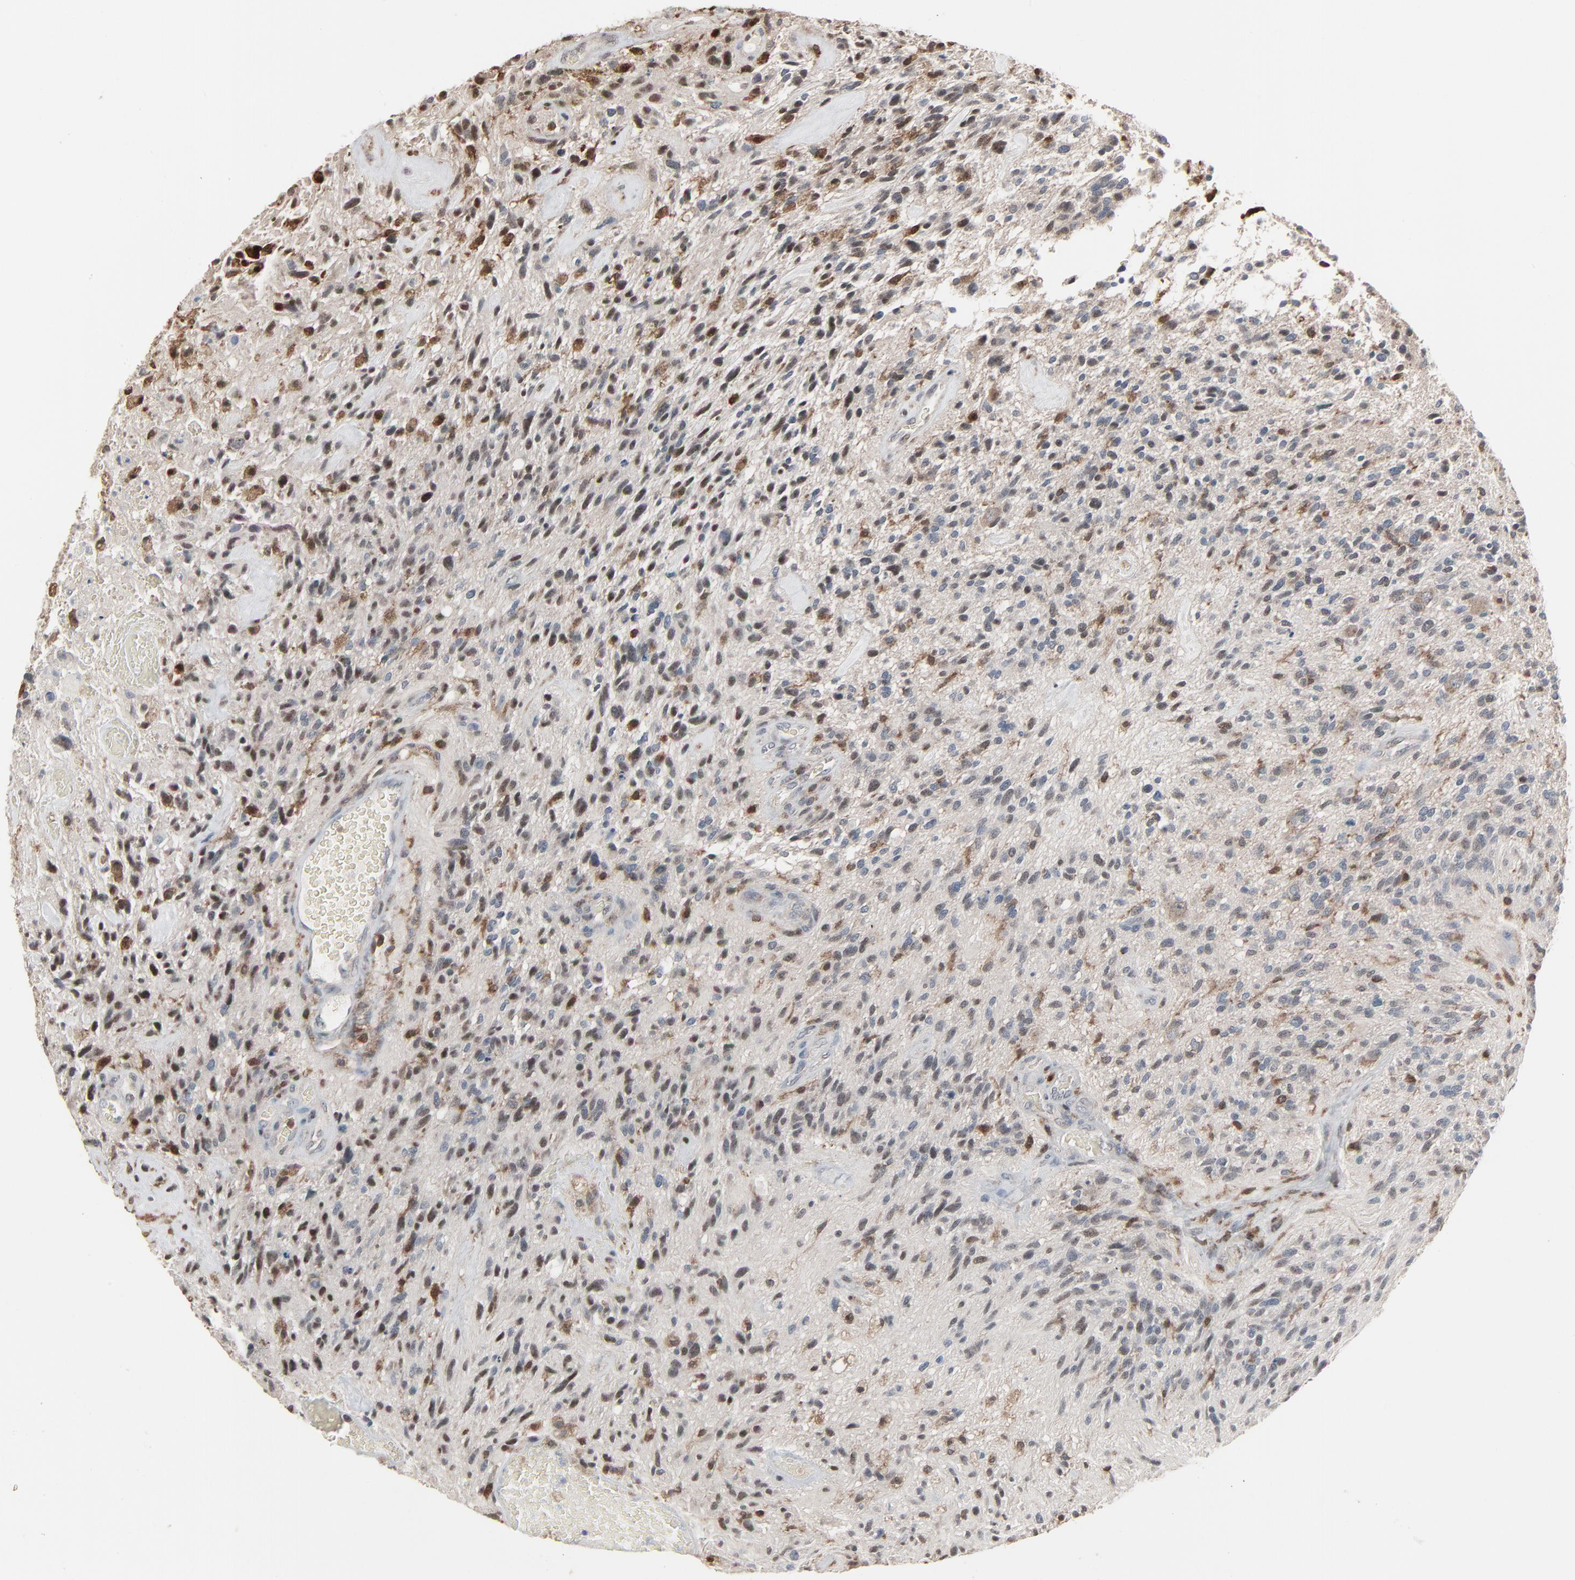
{"staining": {"intensity": "moderate", "quantity": "<25%", "location": "cytoplasmic/membranous,nuclear"}, "tissue": "glioma", "cell_type": "Tumor cells", "image_type": "cancer", "snomed": [{"axis": "morphology", "description": "Normal tissue, NOS"}, {"axis": "morphology", "description": "Glioma, malignant, High grade"}, {"axis": "topography", "description": "Cerebral cortex"}], "caption": "An IHC histopathology image of neoplastic tissue is shown. Protein staining in brown shows moderate cytoplasmic/membranous and nuclear positivity in glioma within tumor cells.", "gene": "DOCK8", "patient": {"sex": "male", "age": 75}}